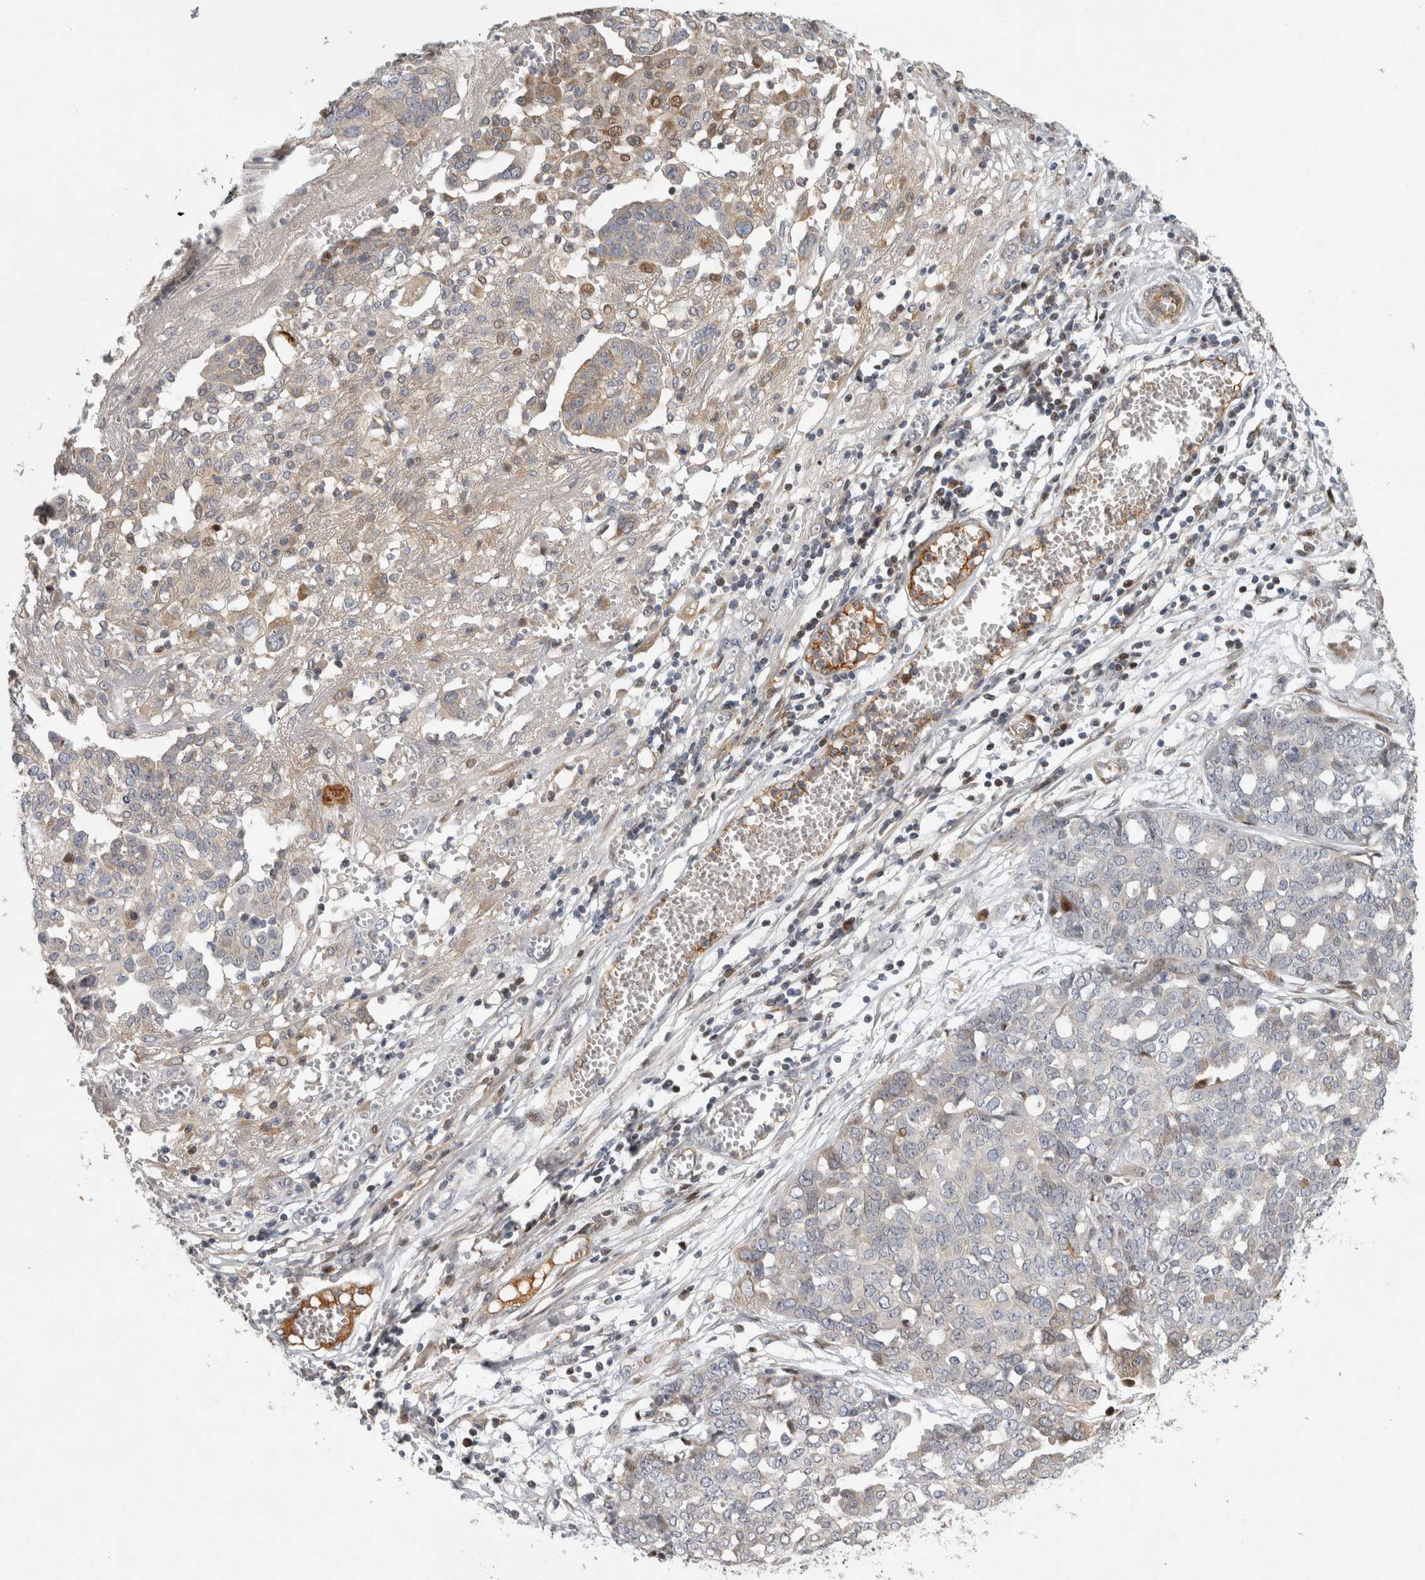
{"staining": {"intensity": "weak", "quantity": "<25%", "location": "cytoplasmic/membranous"}, "tissue": "ovarian cancer", "cell_type": "Tumor cells", "image_type": "cancer", "snomed": [{"axis": "morphology", "description": "Cystadenocarcinoma, serous, NOS"}, {"axis": "topography", "description": "Soft tissue"}, {"axis": "topography", "description": "Ovary"}], "caption": "Tumor cells are negative for brown protein staining in serous cystadenocarcinoma (ovarian). Nuclei are stained in blue.", "gene": "RBM48", "patient": {"sex": "female", "age": 57}}